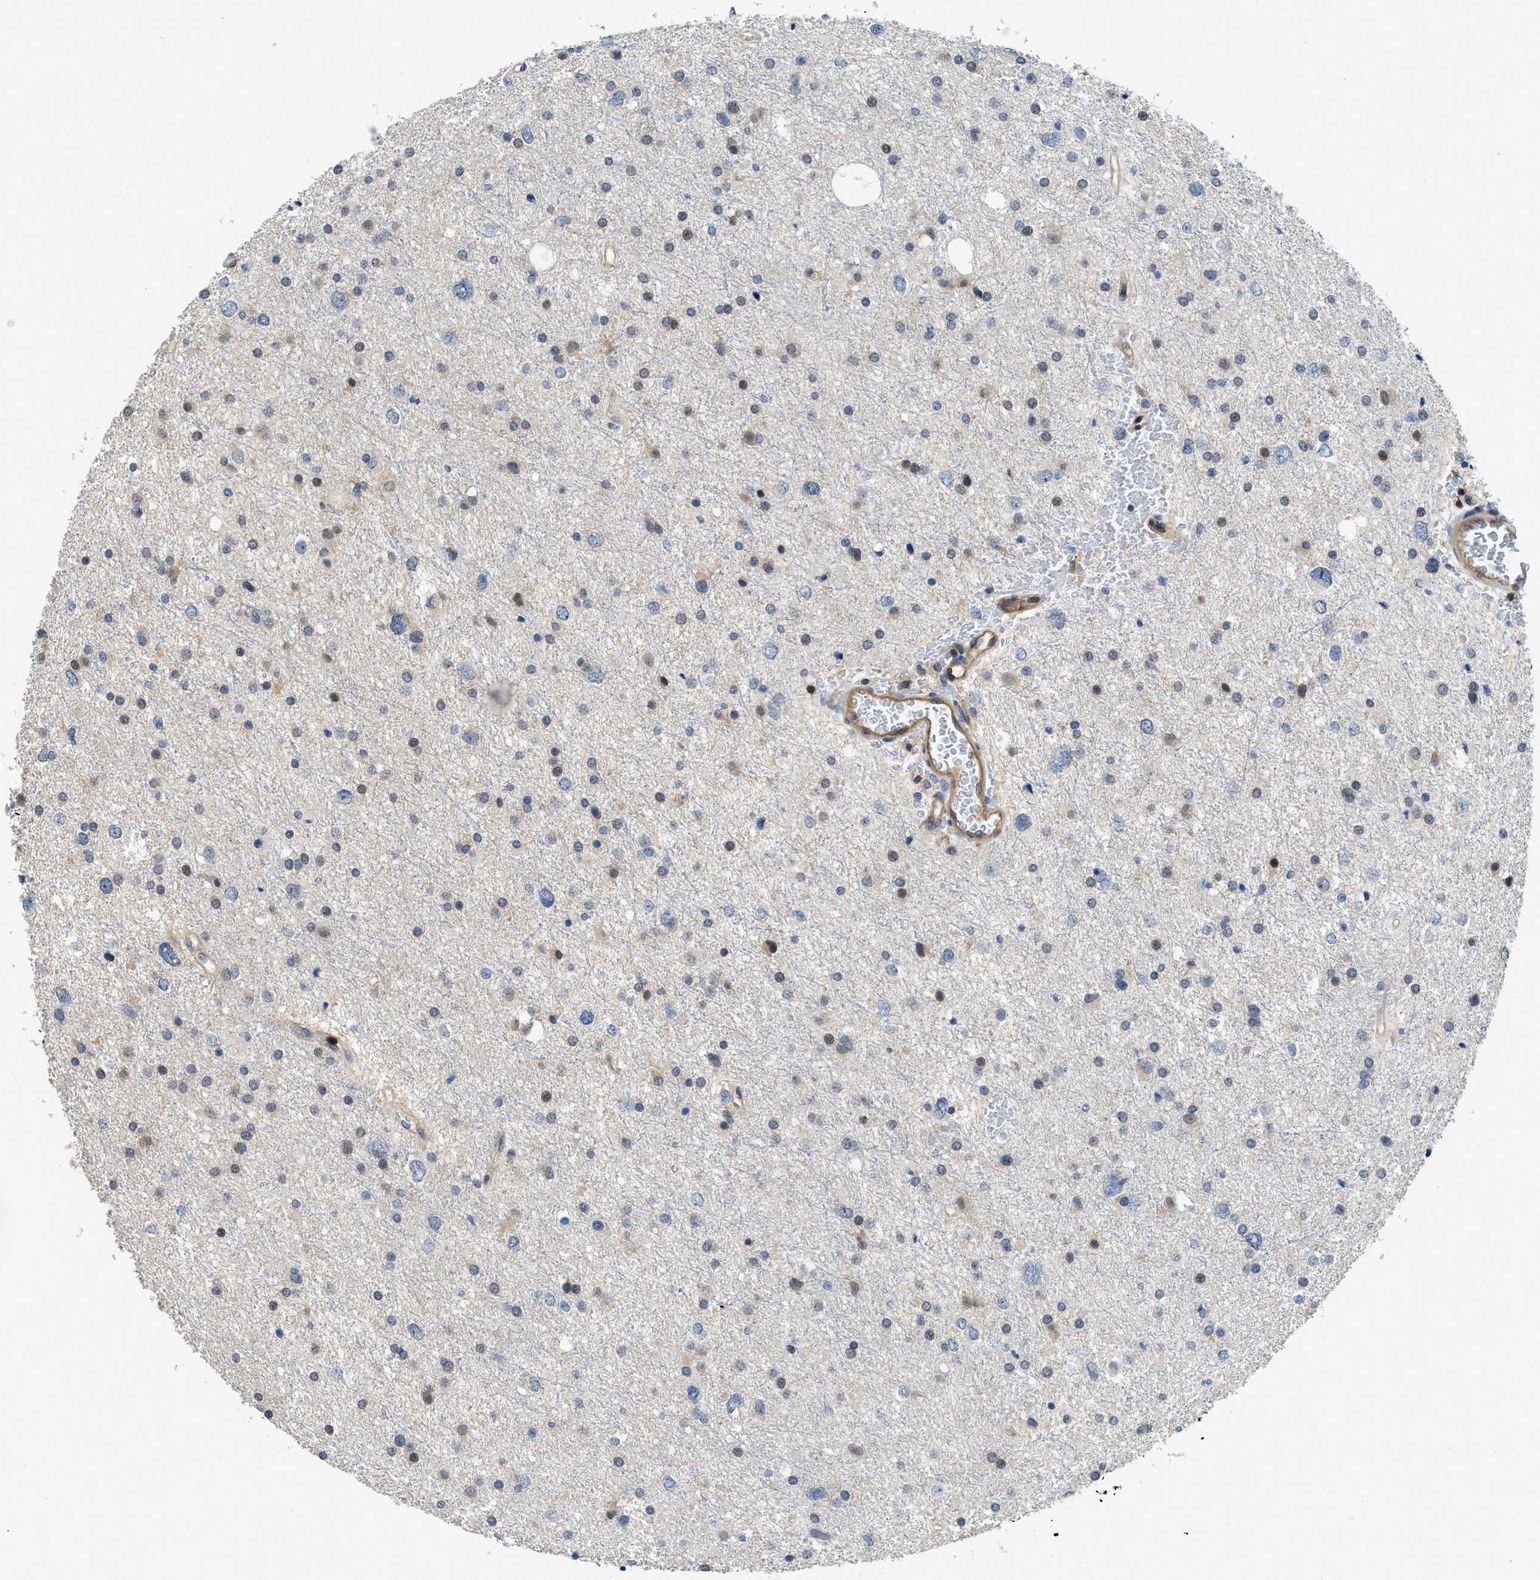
{"staining": {"intensity": "negative", "quantity": "none", "location": "none"}, "tissue": "glioma", "cell_type": "Tumor cells", "image_type": "cancer", "snomed": [{"axis": "morphology", "description": "Glioma, malignant, Low grade"}, {"axis": "topography", "description": "Brain"}], "caption": "A micrograph of glioma stained for a protein shows no brown staining in tumor cells.", "gene": "TES", "patient": {"sex": "female", "age": 37}}